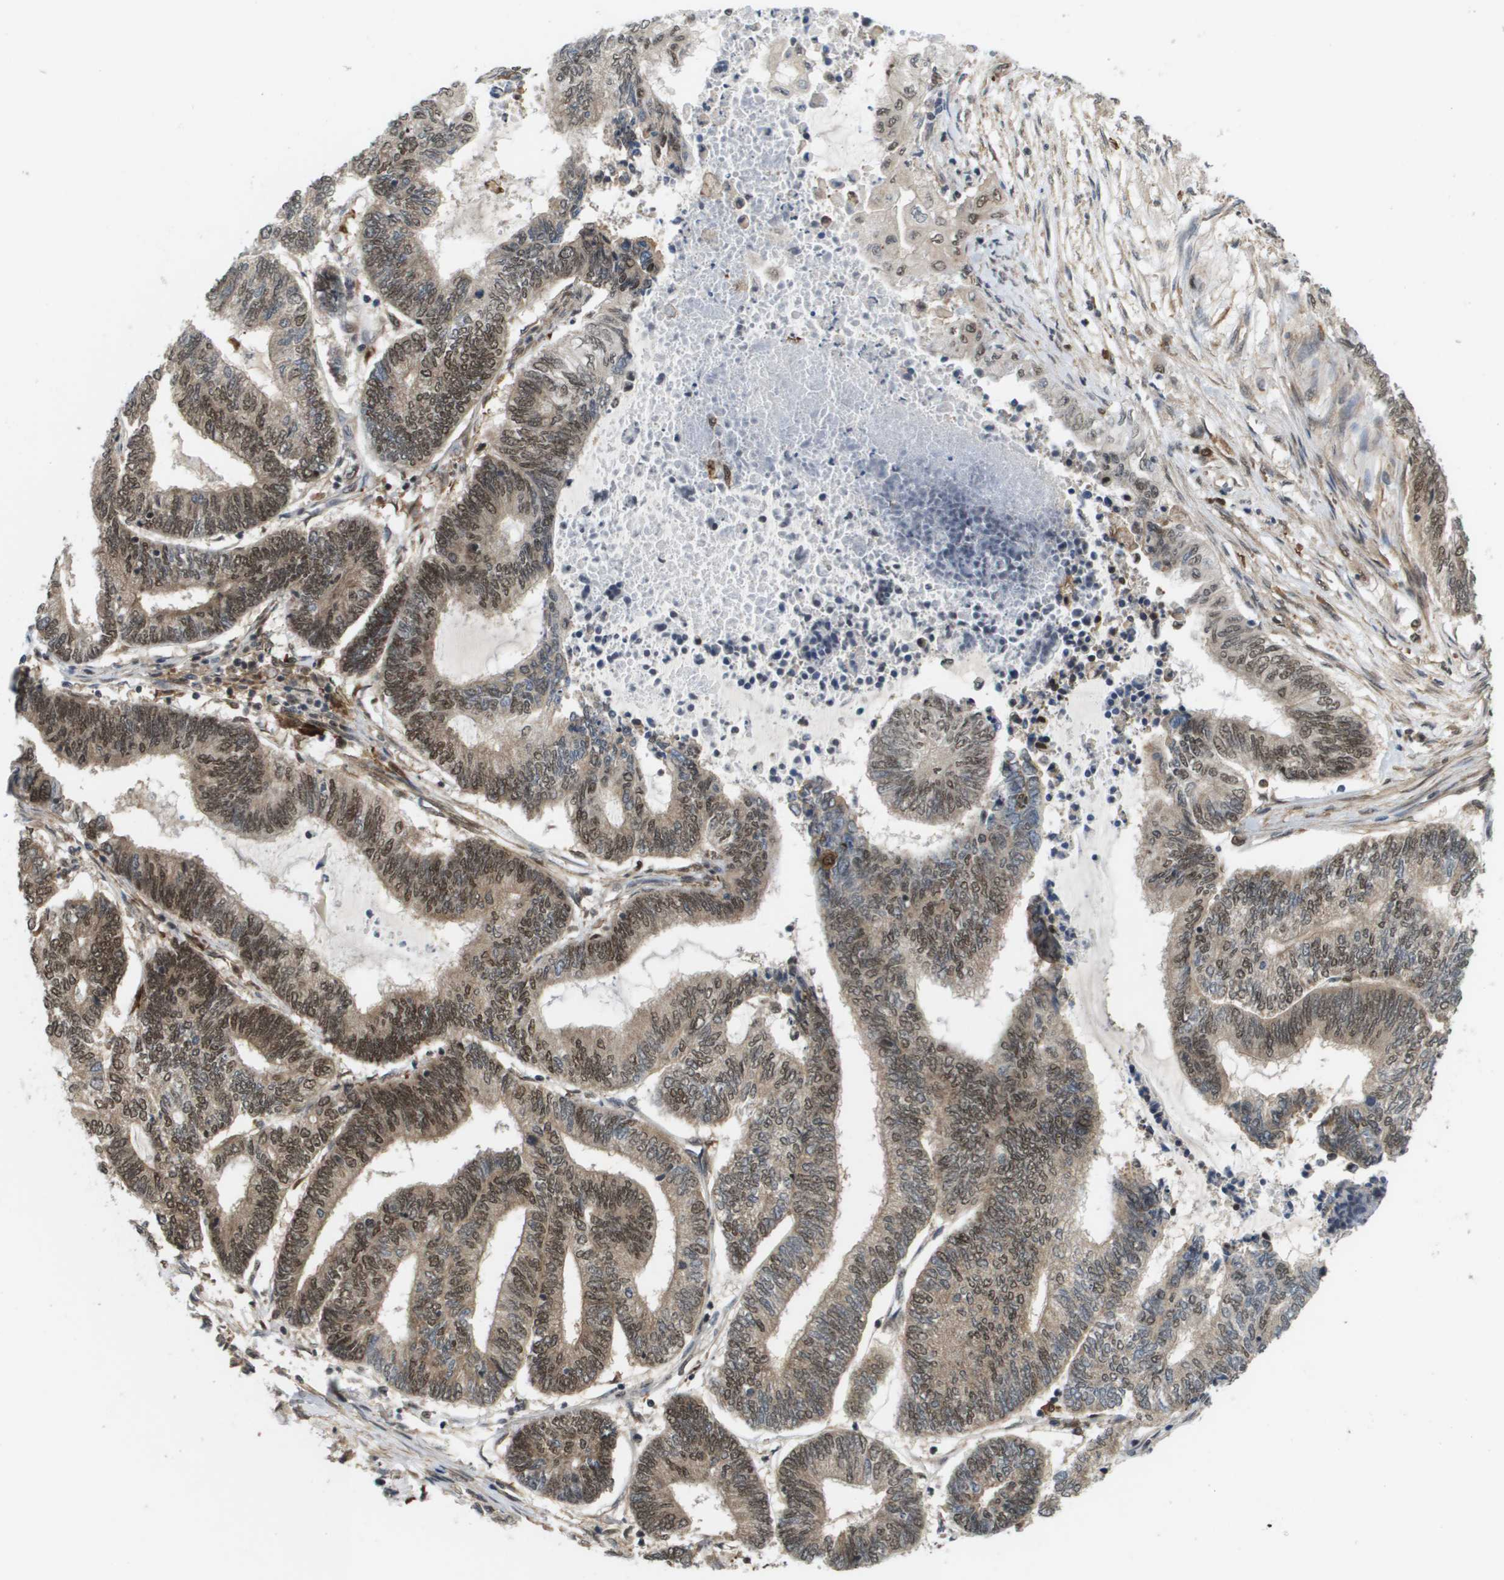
{"staining": {"intensity": "moderate", "quantity": ">75%", "location": "cytoplasmic/membranous,nuclear"}, "tissue": "endometrial cancer", "cell_type": "Tumor cells", "image_type": "cancer", "snomed": [{"axis": "morphology", "description": "Adenocarcinoma, NOS"}, {"axis": "topography", "description": "Uterus"}, {"axis": "topography", "description": "Endometrium"}], "caption": "DAB immunohistochemical staining of endometrial cancer (adenocarcinoma) shows moderate cytoplasmic/membranous and nuclear protein staining in about >75% of tumor cells.", "gene": "PRCC", "patient": {"sex": "female", "age": 70}}